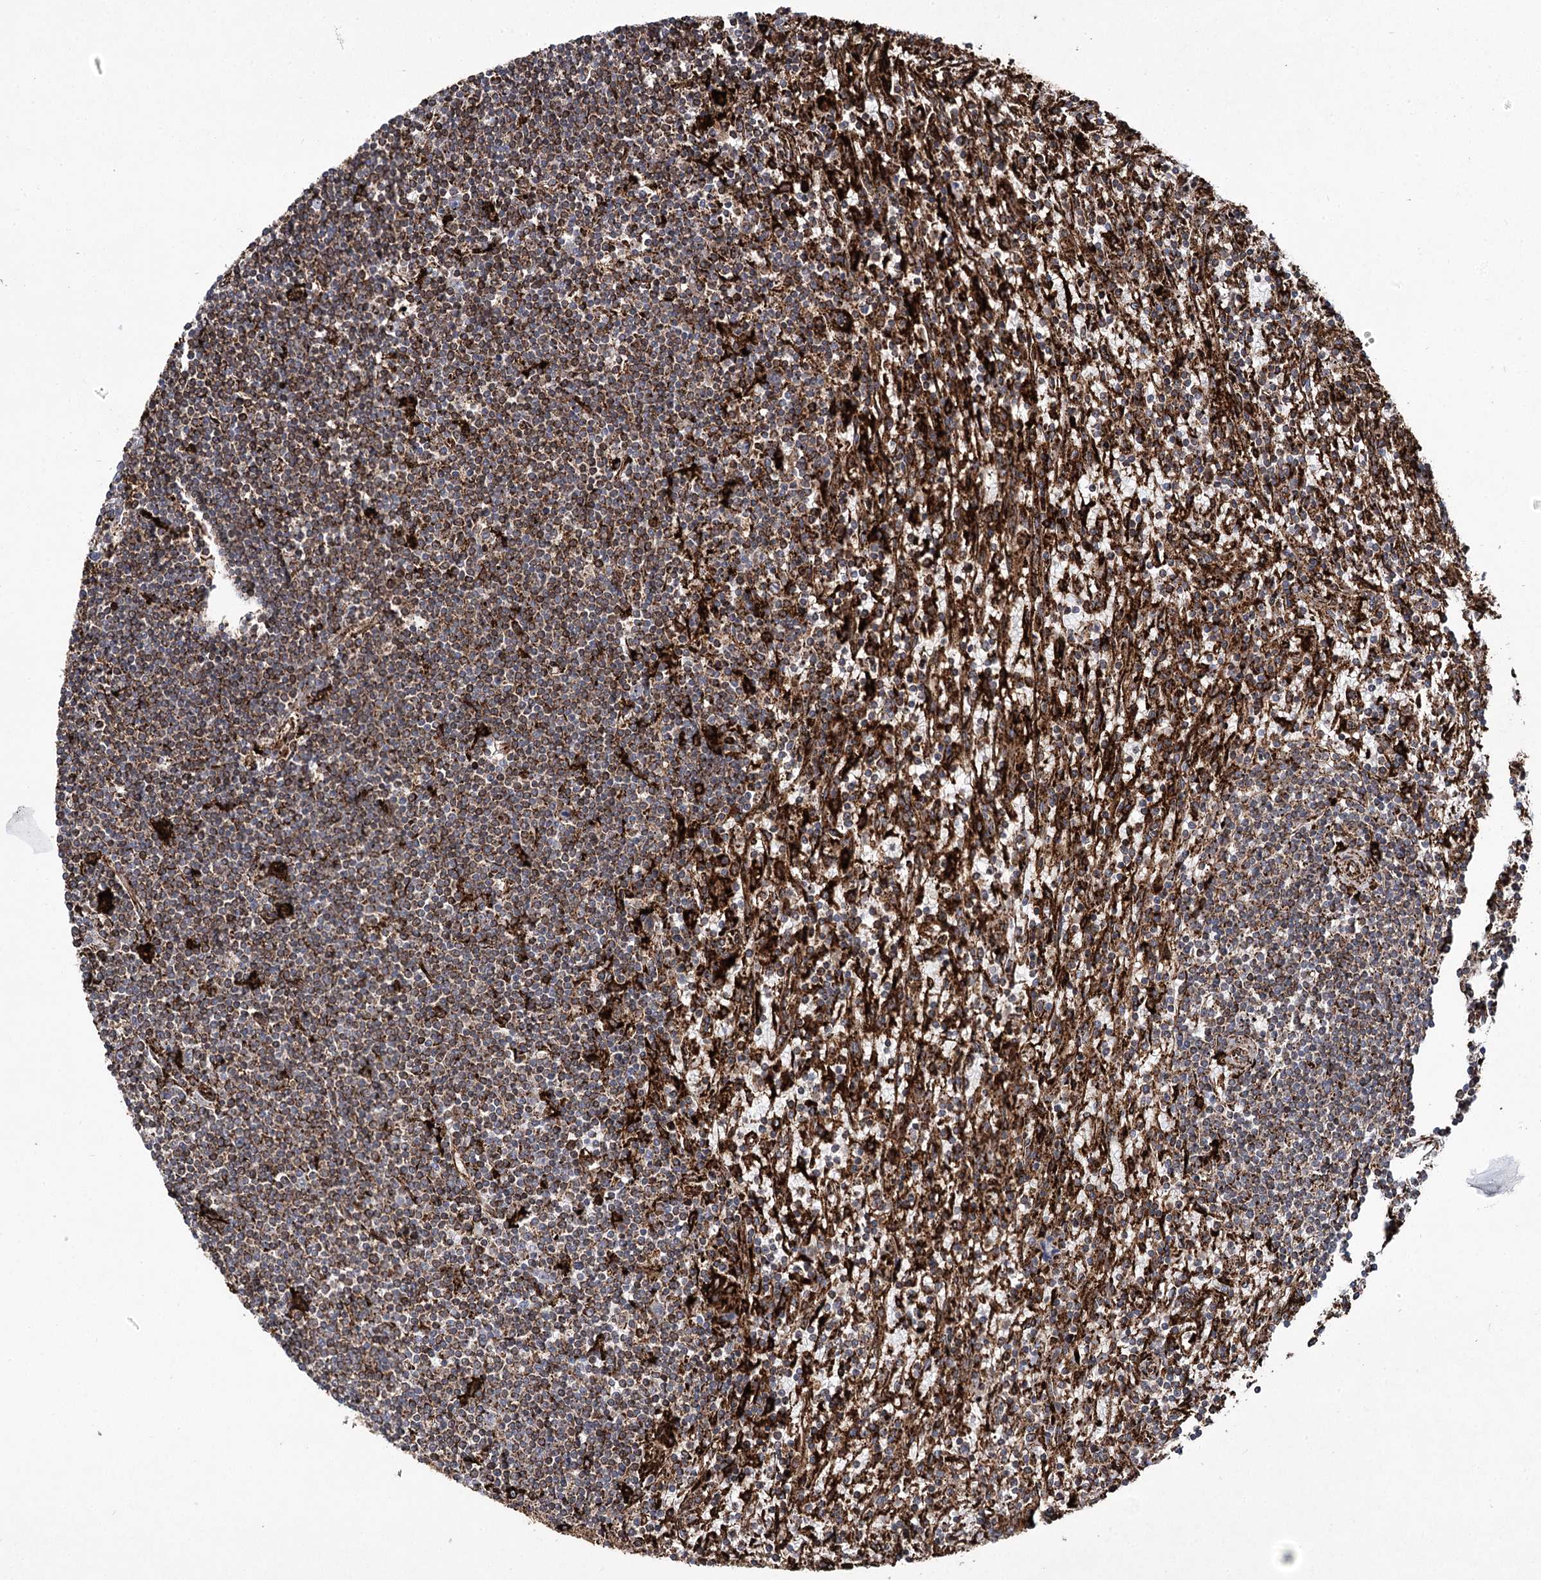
{"staining": {"intensity": "moderate", "quantity": ">75%", "location": "cytoplasmic/membranous"}, "tissue": "lymphoma", "cell_type": "Tumor cells", "image_type": "cancer", "snomed": [{"axis": "morphology", "description": "Malignant lymphoma, non-Hodgkin's type, Low grade"}, {"axis": "topography", "description": "Spleen"}], "caption": "Immunohistochemistry (IHC) (DAB (3,3'-diaminobenzidine)) staining of human low-grade malignant lymphoma, non-Hodgkin's type exhibits moderate cytoplasmic/membranous protein staining in approximately >75% of tumor cells.", "gene": "DCUN1D4", "patient": {"sex": "male", "age": 76}}